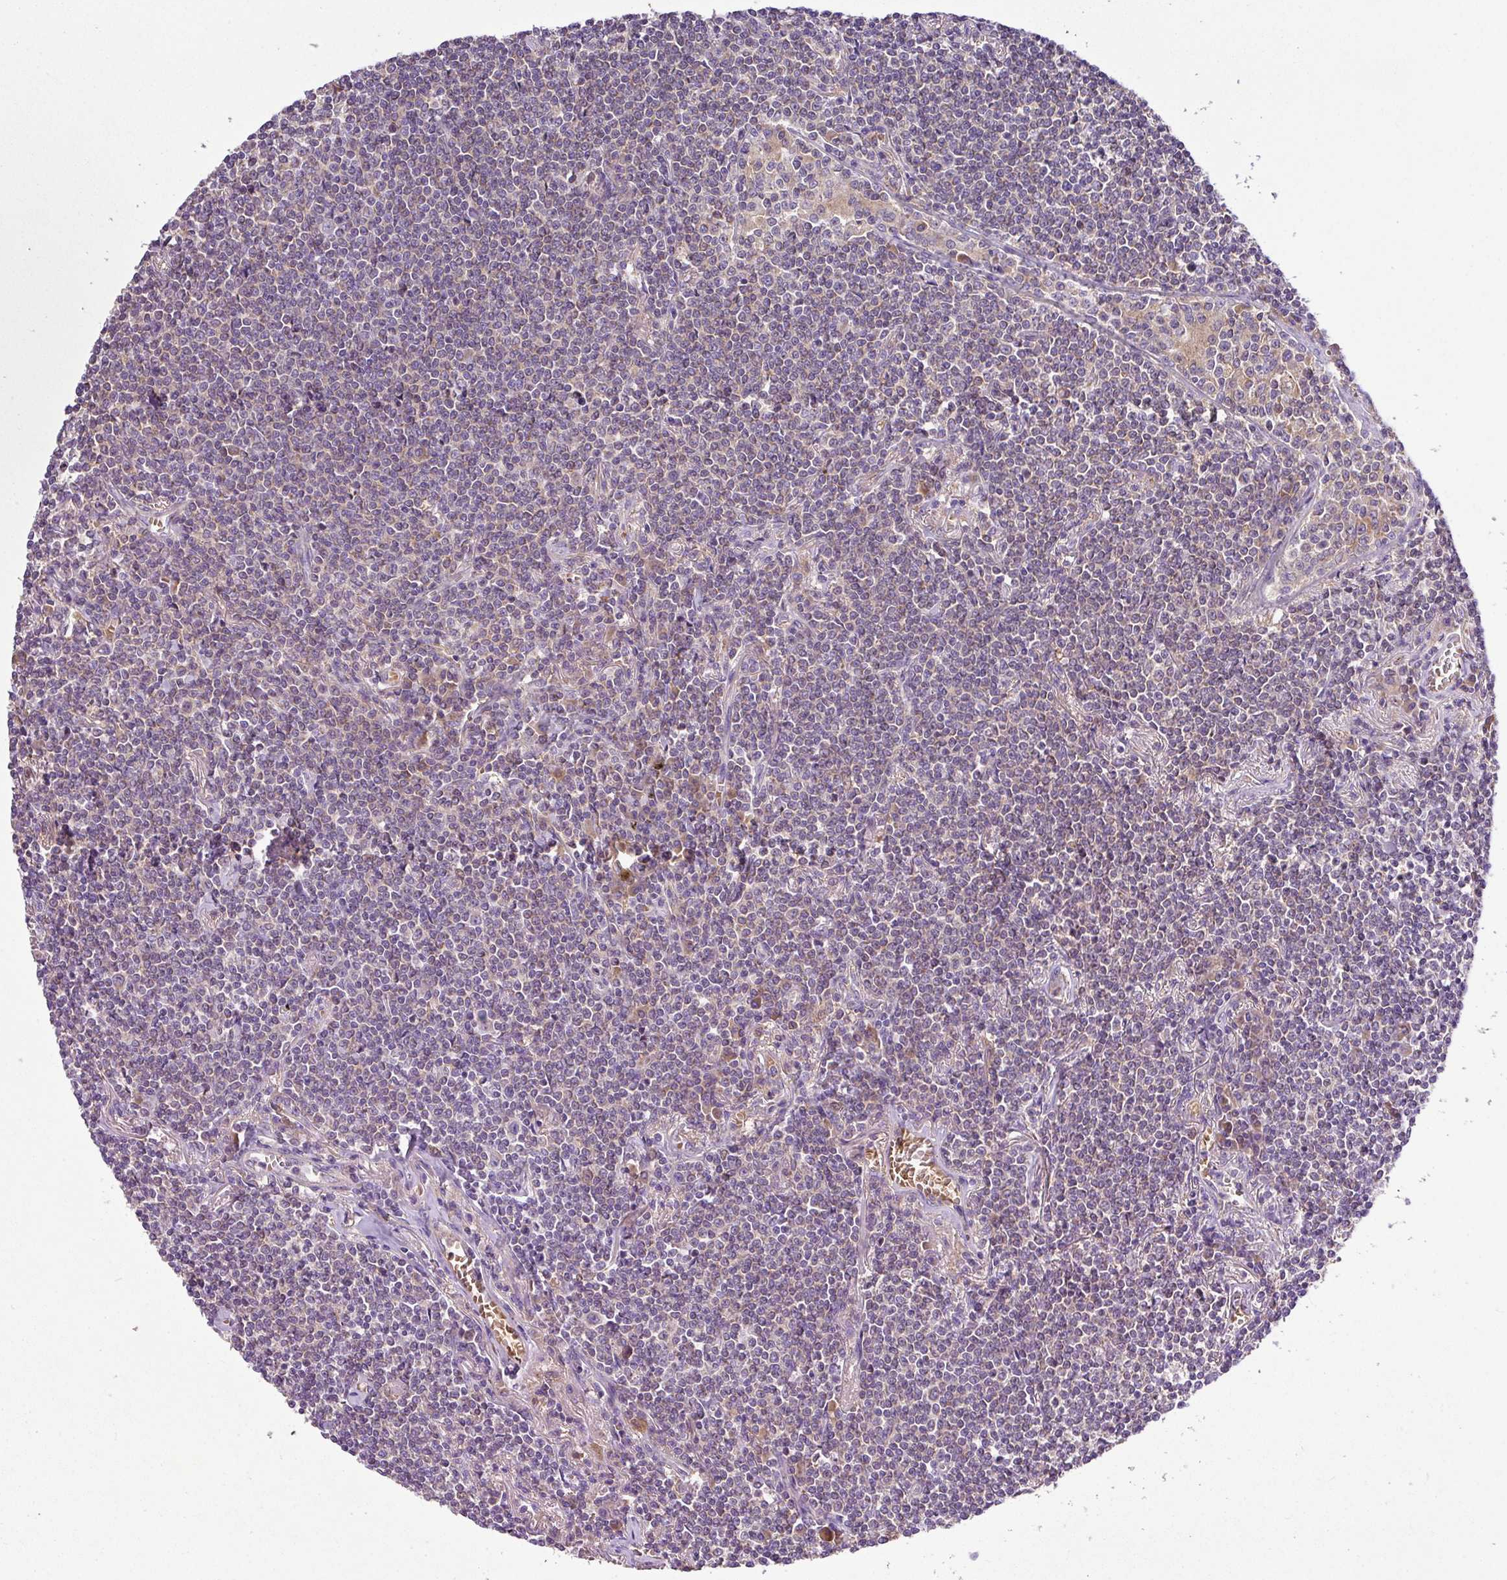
{"staining": {"intensity": "weak", "quantity": "25%-75%", "location": "cytoplasmic/membranous"}, "tissue": "lymphoma", "cell_type": "Tumor cells", "image_type": "cancer", "snomed": [{"axis": "morphology", "description": "Malignant lymphoma, non-Hodgkin's type, Low grade"}, {"axis": "topography", "description": "Lung"}], "caption": "Protein expression analysis of lymphoma shows weak cytoplasmic/membranous staining in about 25%-75% of tumor cells.", "gene": "ZNF513", "patient": {"sex": "female", "age": 71}}